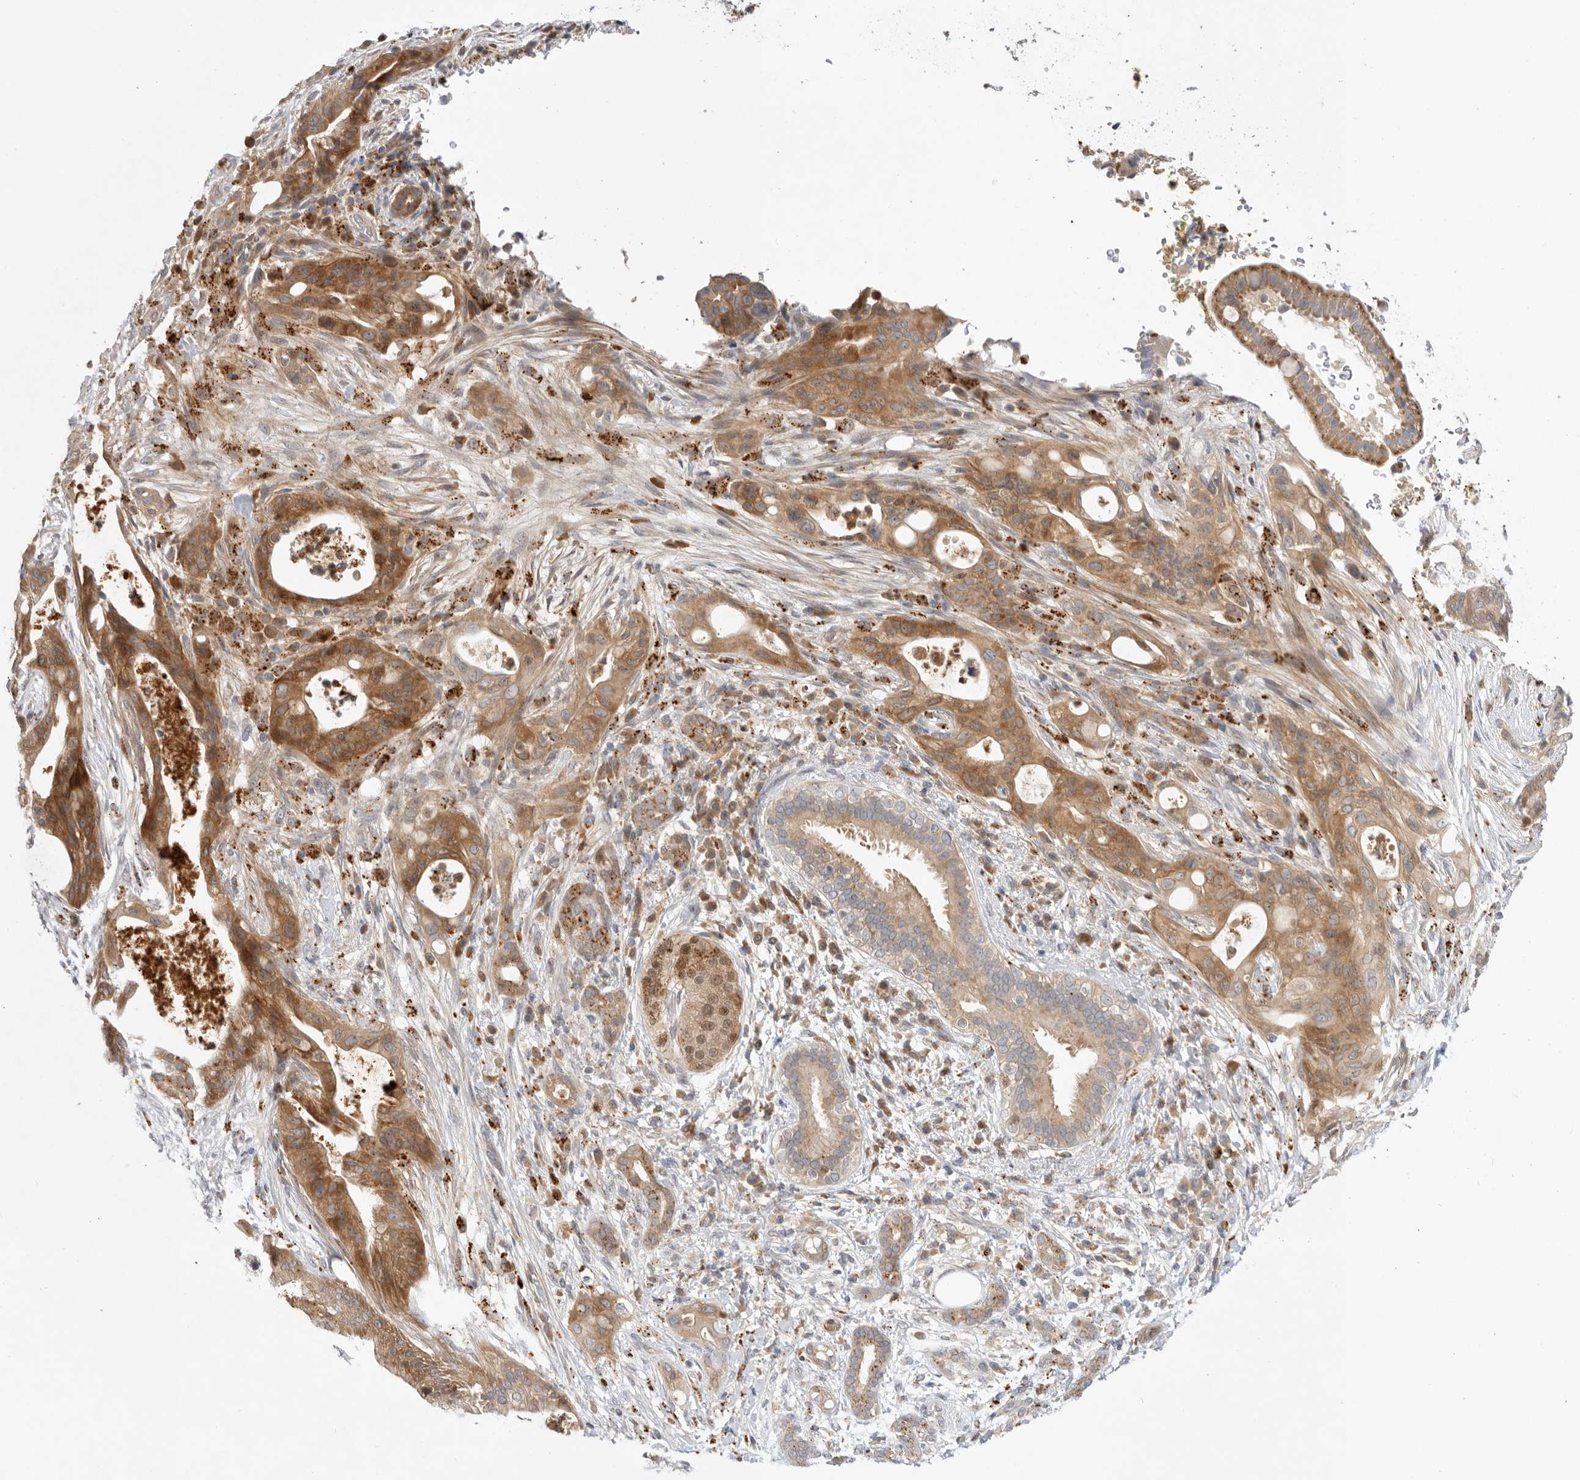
{"staining": {"intensity": "moderate", "quantity": ">75%", "location": "cytoplasmic/membranous"}, "tissue": "pancreatic cancer", "cell_type": "Tumor cells", "image_type": "cancer", "snomed": [{"axis": "morphology", "description": "Adenocarcinoma, NOS"}, {"axis": "topography", "description": "Pancreas"}], "caption": "Tumor cells exhibit medium levels of moderate cytoplasmic/membranous positivity in approximately >75% of cells in pancreatic adenocarcinoma. (DAB IHC with brightfield microscopy, high magnification).", "gene": "GNE", "patient": {"sex": "male", "age": 58}}